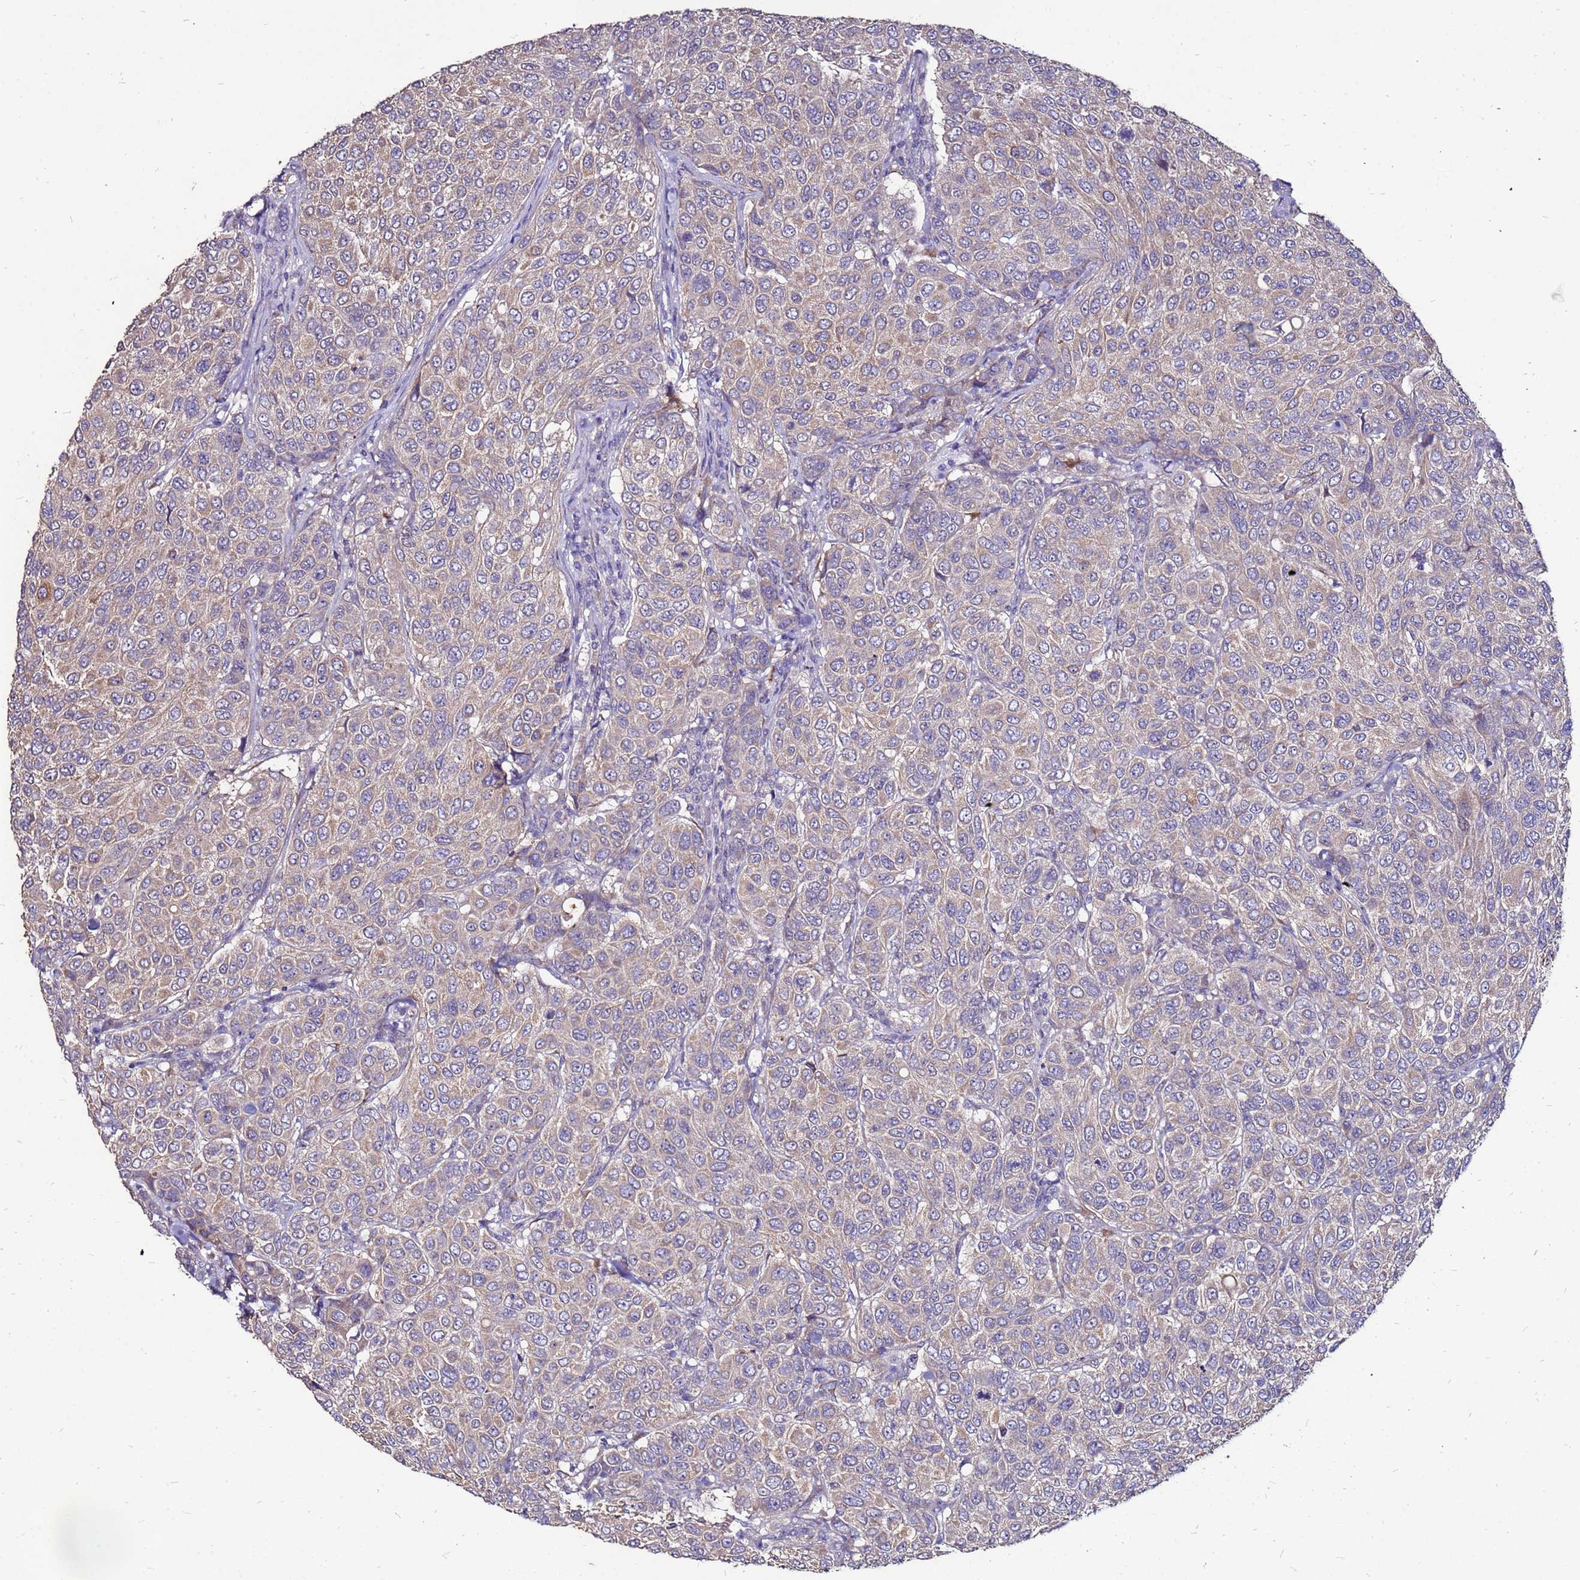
{"staining": {"intensity": "moderate", "quantity": "25%-75%", "location": "cytoplasmic/membranous"}, "tissue": "breast cancer", "cell_type": "Tumor cells", "image_type": "cancer", "snomed": [{"axis": "morphology", "description": "Duct carcinoma"}, {"axis": "topography", "description": "Breast"}], "caption": "This is a histology image of immunohistochemistry staining of breast cancer (infiltrating ductal carcinoma), which shows moderate staining in the cytoplasmic/membranous of tumor cells.", "gene": "SLC44A3", "patient": {"sex": "female", "age": 55}}